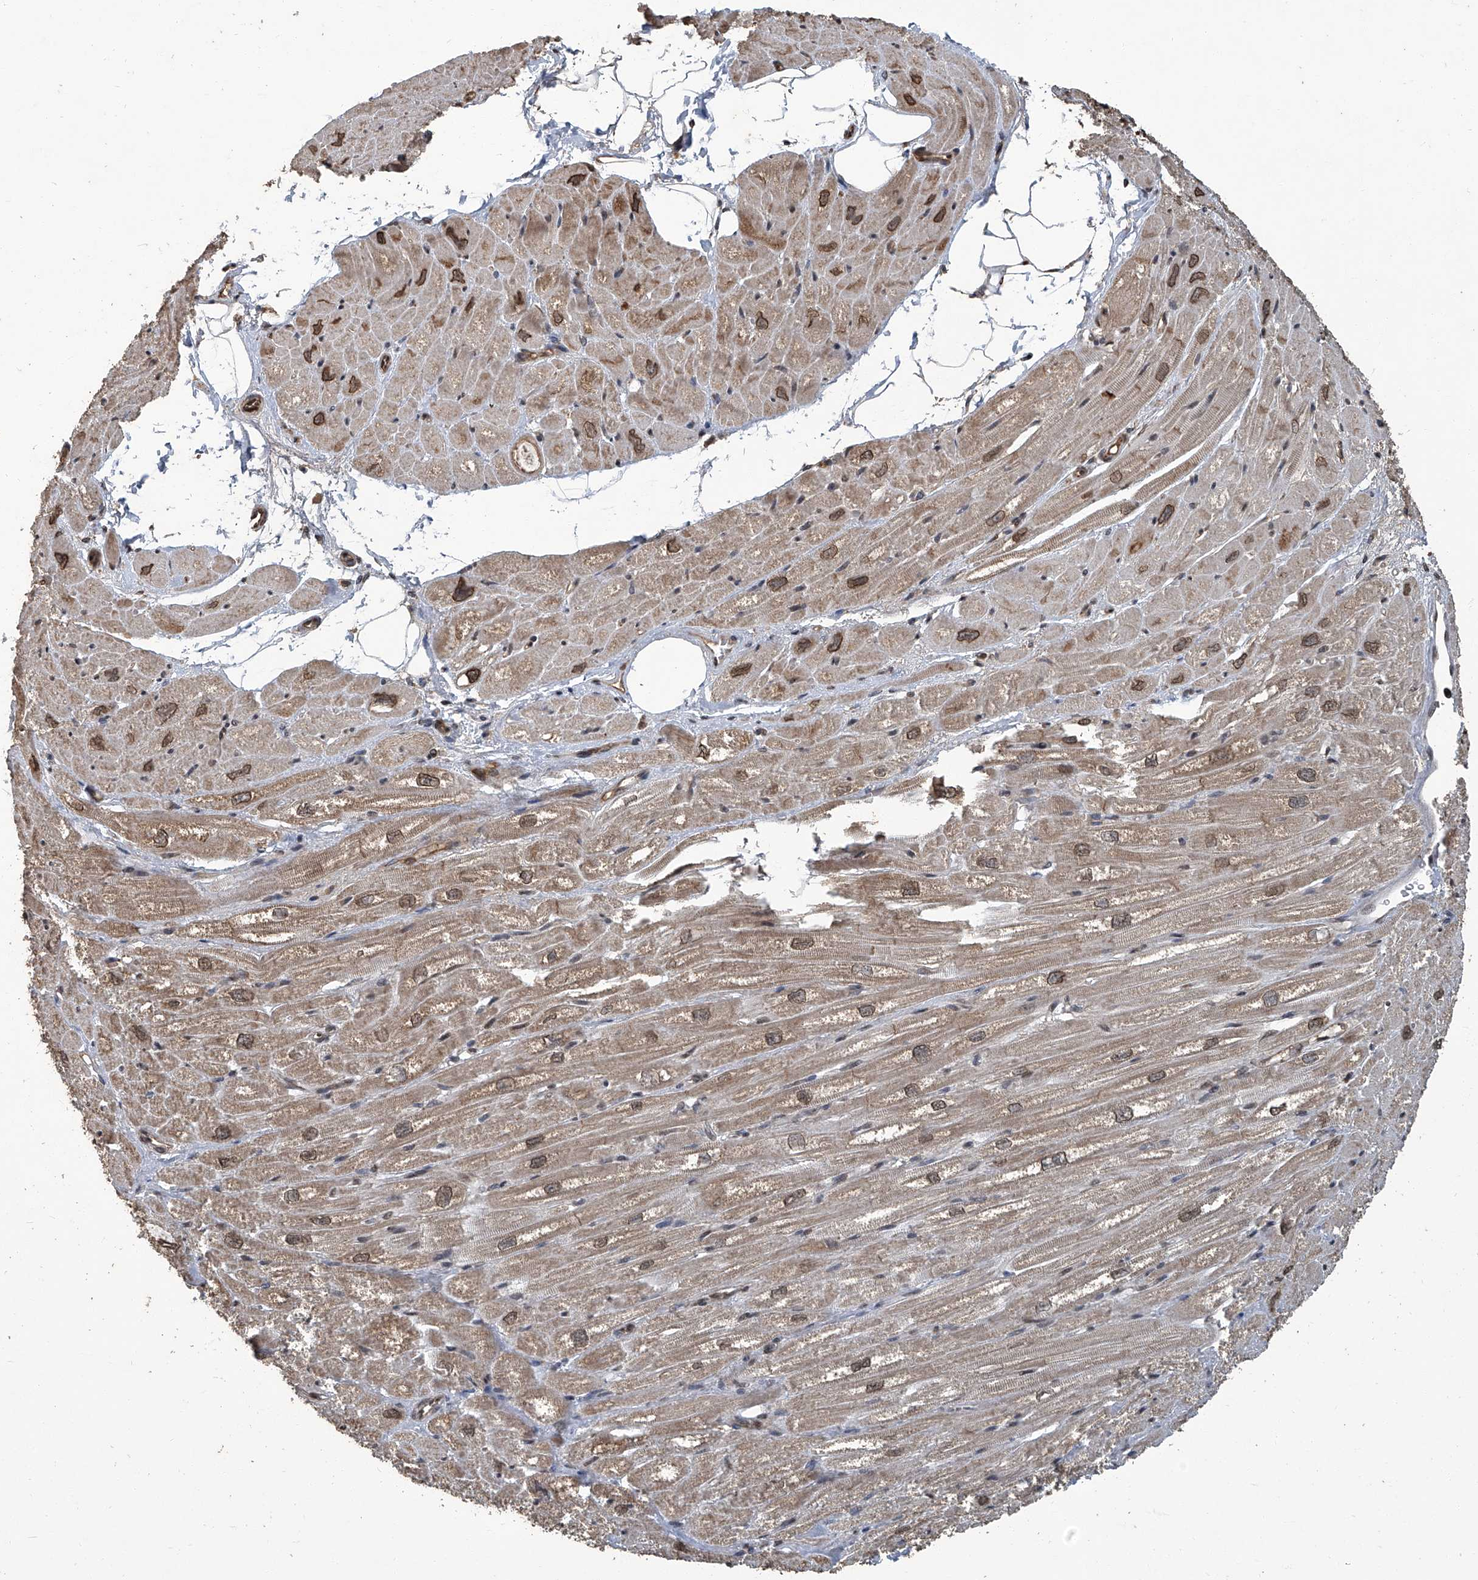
{"staining": {"intensity": "moderate", "quantity": "25%-75%", "location": "cytoplasmic/membranous,nuclear"}, "tissue": "heart muscle", "cell_type": "Cardiomyocytes", "image_type": "normal", "snomed": [{"axis": "morphology", "description": "Normal tissue, NOS"}, {"axis": "topography", "description": "Heart"}], "caption": "Brown immunohistochemical staining in benign heart muscle reveals moderate cytoplasmic/membranous,nuclear positivity in approximately 25%-75% of cardiomyocytes.", "gene": "GPR132", "patient": {"sex": "male", "age": 50}}